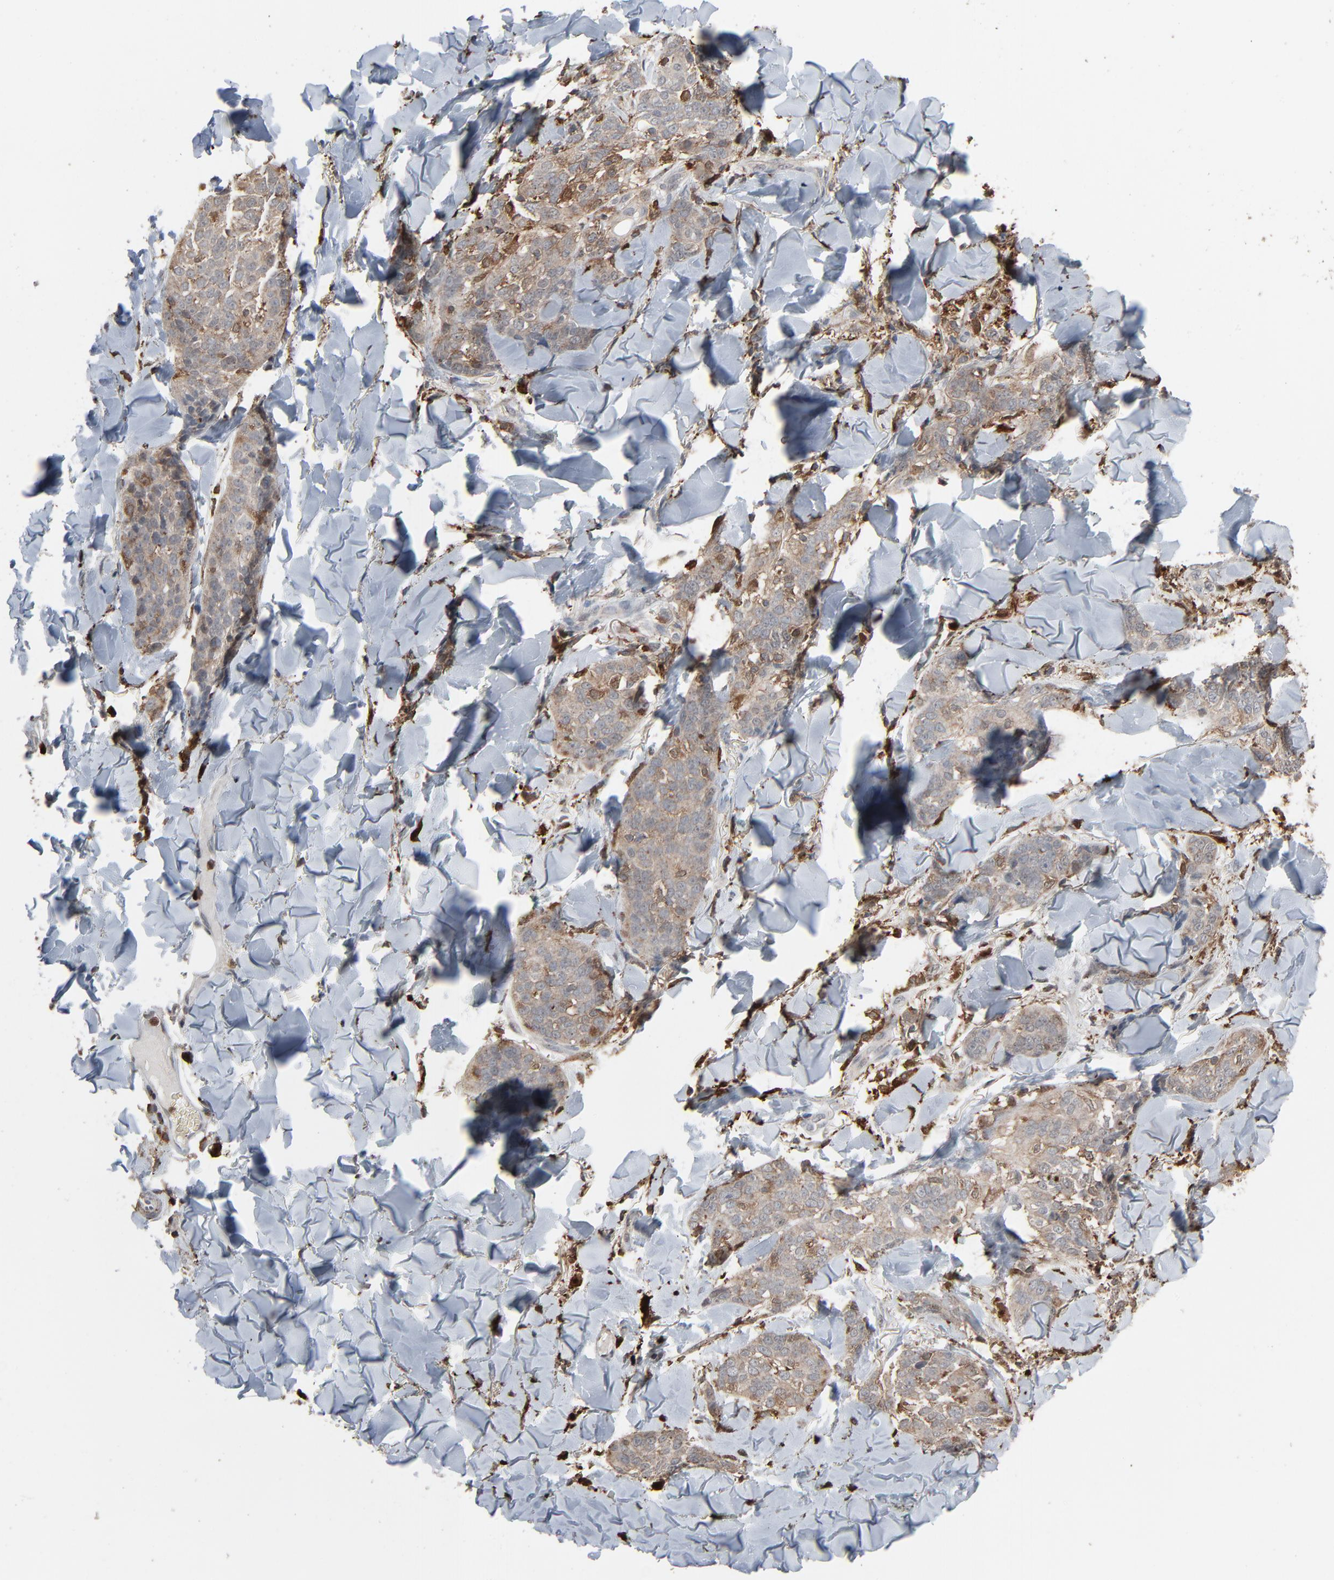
{"staining": {"intensity": "moderate", "quantity": ">75%", "location": "cytoplasmic/membranous"}, "tissue": "skin cancer", "cell_type": "Tumor cells", "image_type": "cancer", "snomed": [{"axis": "morphology", "description": "Normal tissue, NOS"}, {"axis": "morphology", "description": "Squamous cell carcinoma, NOS"}, {"axis": "topography", "description": "Skin"}], "caption": "Immunohistochemistry (DAB) staining of skin squamous cell carcinoma reveals moderate cytoplasmic/membranous protein staining in about >75% of tumor cells.", "gene": "DOCK8", "patient": {"sex": "female", "age": 83}}